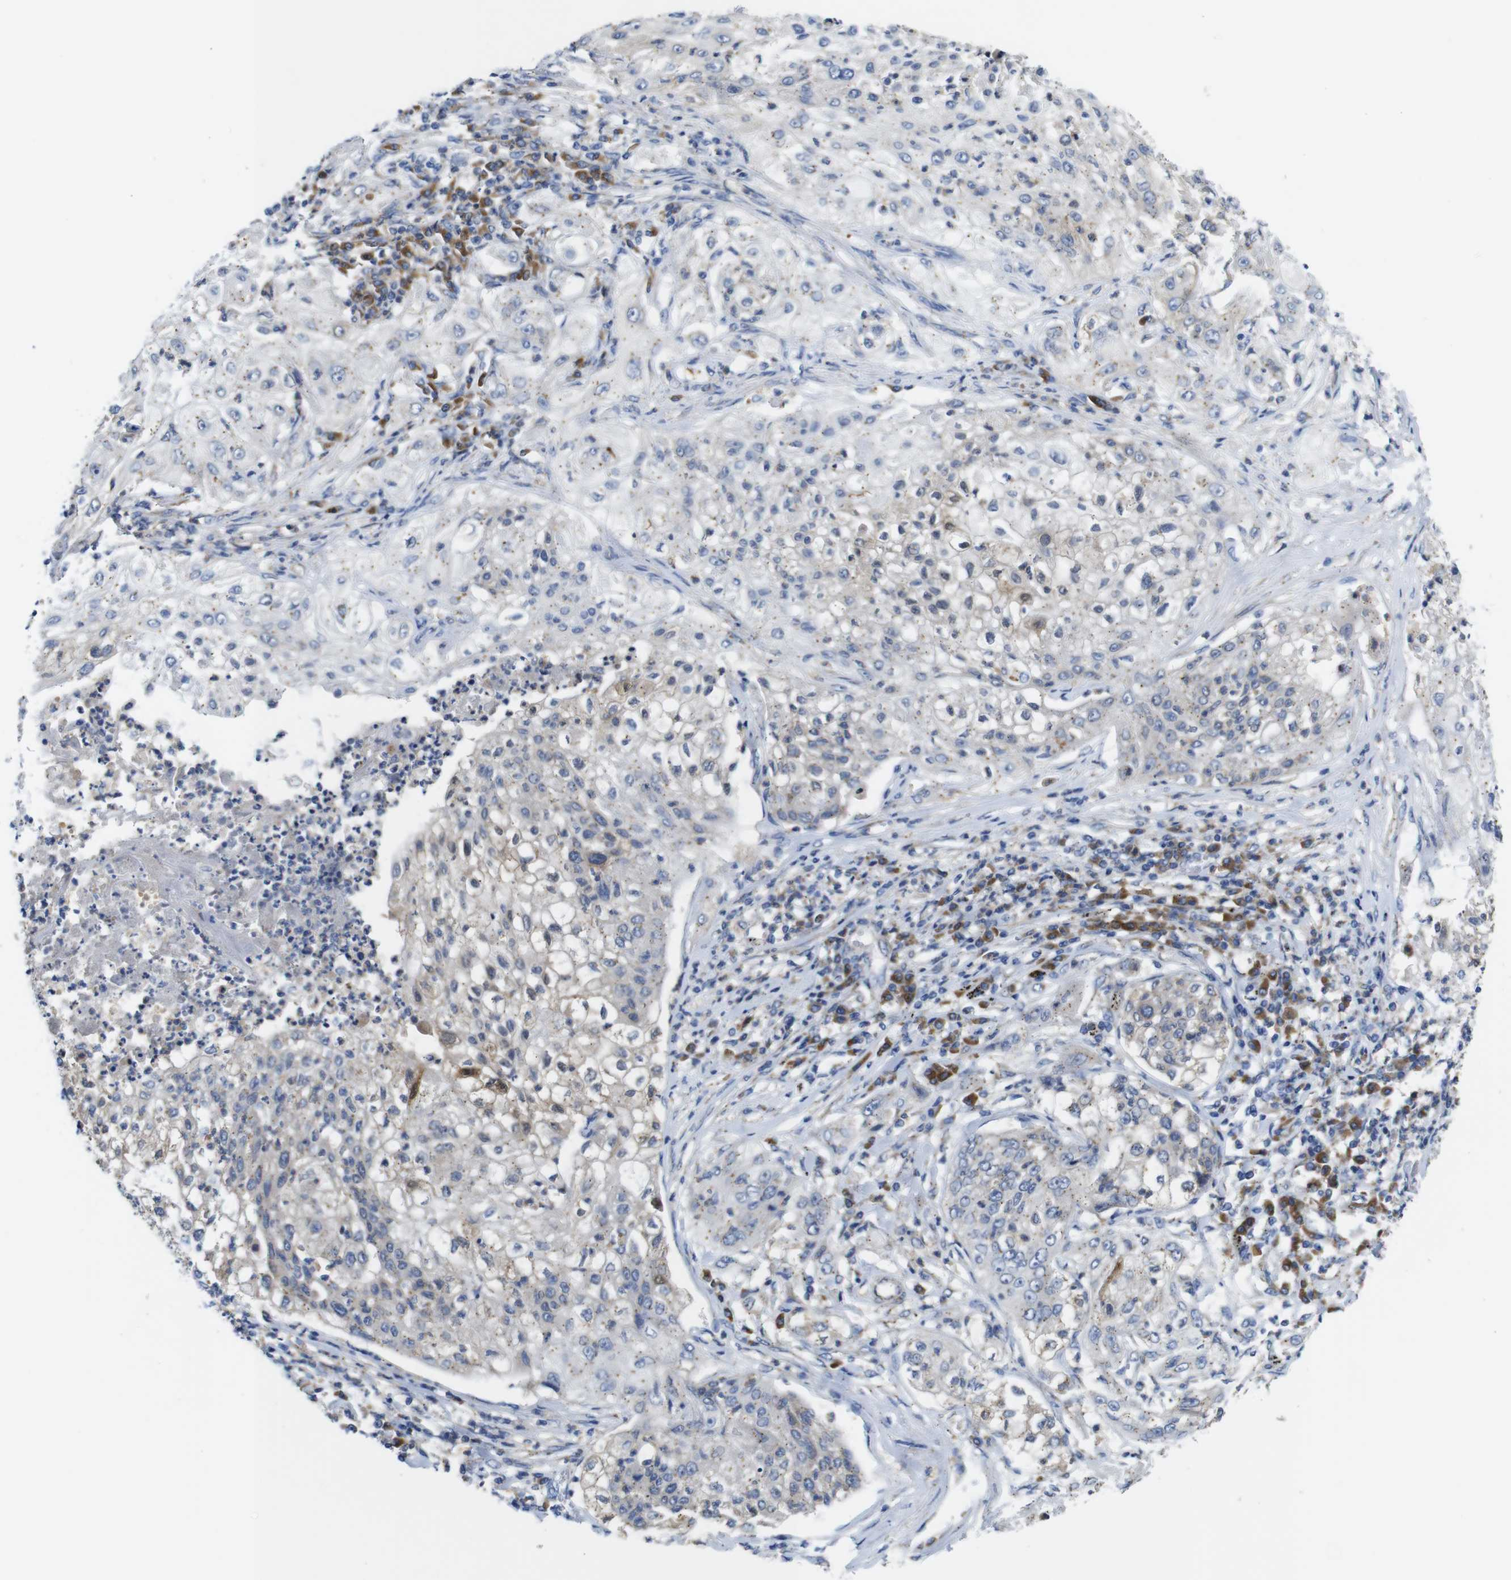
{"staining": {"intensity": "negative", "quantity": "none", "location": "none"}, "tissue": "lung cancer", "cell_type": "Tumor cells", "image_type": "cancer", "snomed": [{"axis": "morphology", "description": "Inflammation, NOS"}, {"axis": "morphology", "description": "Squamous cell carcinoma, NOS"}, {"axis": "topography", "description": "Lymph node"}, {"axis": "topography", "description": "Soft tissue"}, {"axis": "topography", "description": "Lung"}], "caption": "This is a photomicrograph of immunohistochemistry staining of lung squamous cell carcinoma, which shows no staining in tumor cells.", "gene": "DDRGK1", "patient": {"sex": "male", "age": 66}}